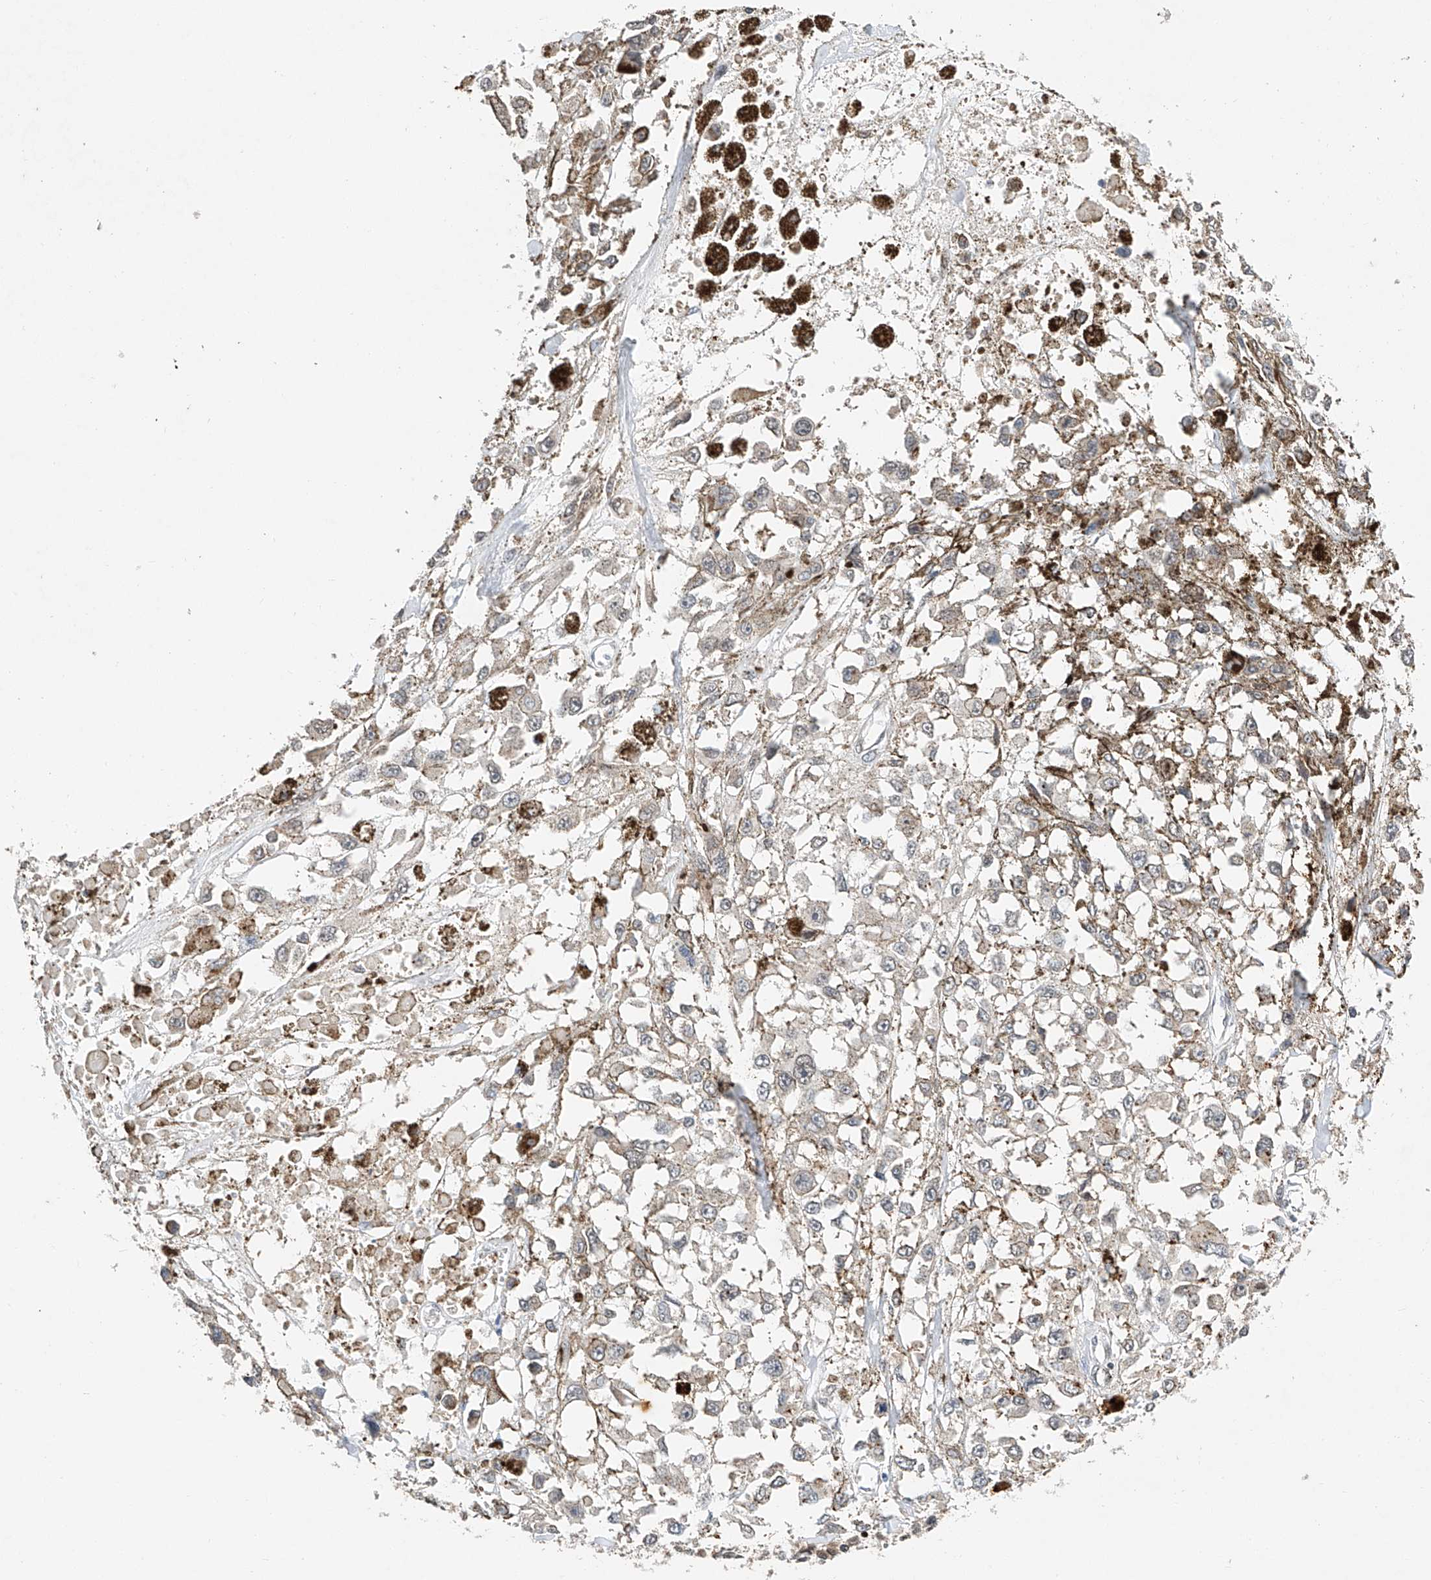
{"staining": {"intensity": "negative", "quantity": "none", "location": "none"}, "tissue": "melanoma", "cell_type": "Tumor cells", "image_type": "cancer", "snomed": [{"axis": "morphology", "description": "Malignant melanoma, Metastatic site"}, {"axis": "topography", "description": "Lymph node"}], "caption": "A photomicrograph of human melanoma is negative for staining in tumor cells. (DAB immunohistochemistry, high magnification).", "gene": "CTDP1", "patient": {"sex": "male", "age": 59}}